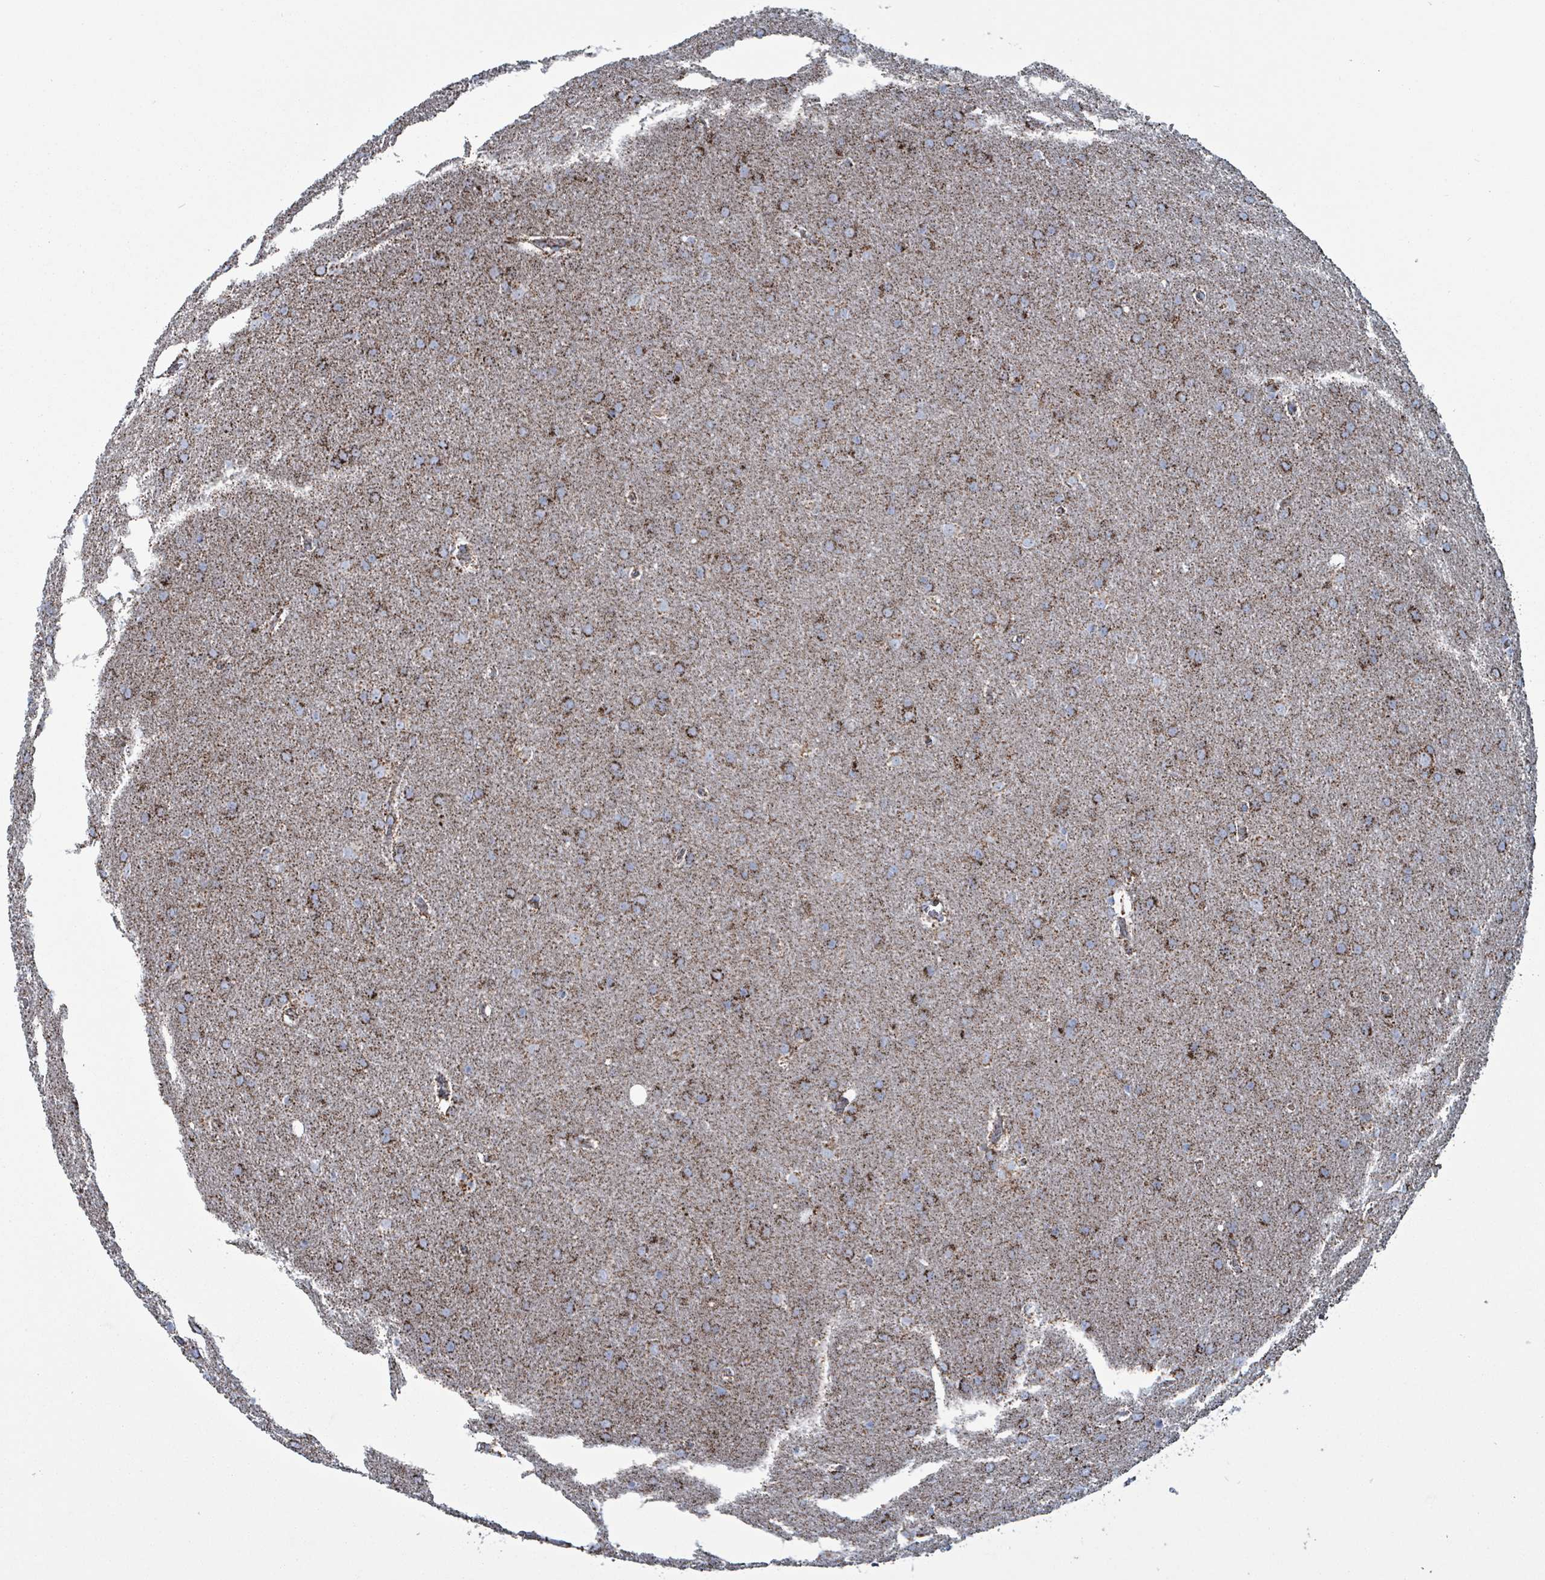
{"staining": {"intensity": "strong", "quantity": ">75%", "location": "cytoplasmic/membranous"}, "tissue": "glioma", "cell_type": "Tumor cells", "image_type": "cancer", "snomed": [{"axis": "morphology", "description": "Glioma, malignant, Low grade"}, {"axis": "topography", "description": "Brain"}], "caption": "Glioma stained for a protein (brown) displays strong cytoplasmic/membranous positive staining in approximately >75% of tumor cells.", "gene": "IDH3B", "patient": {"sex": "female", "age": 32}}